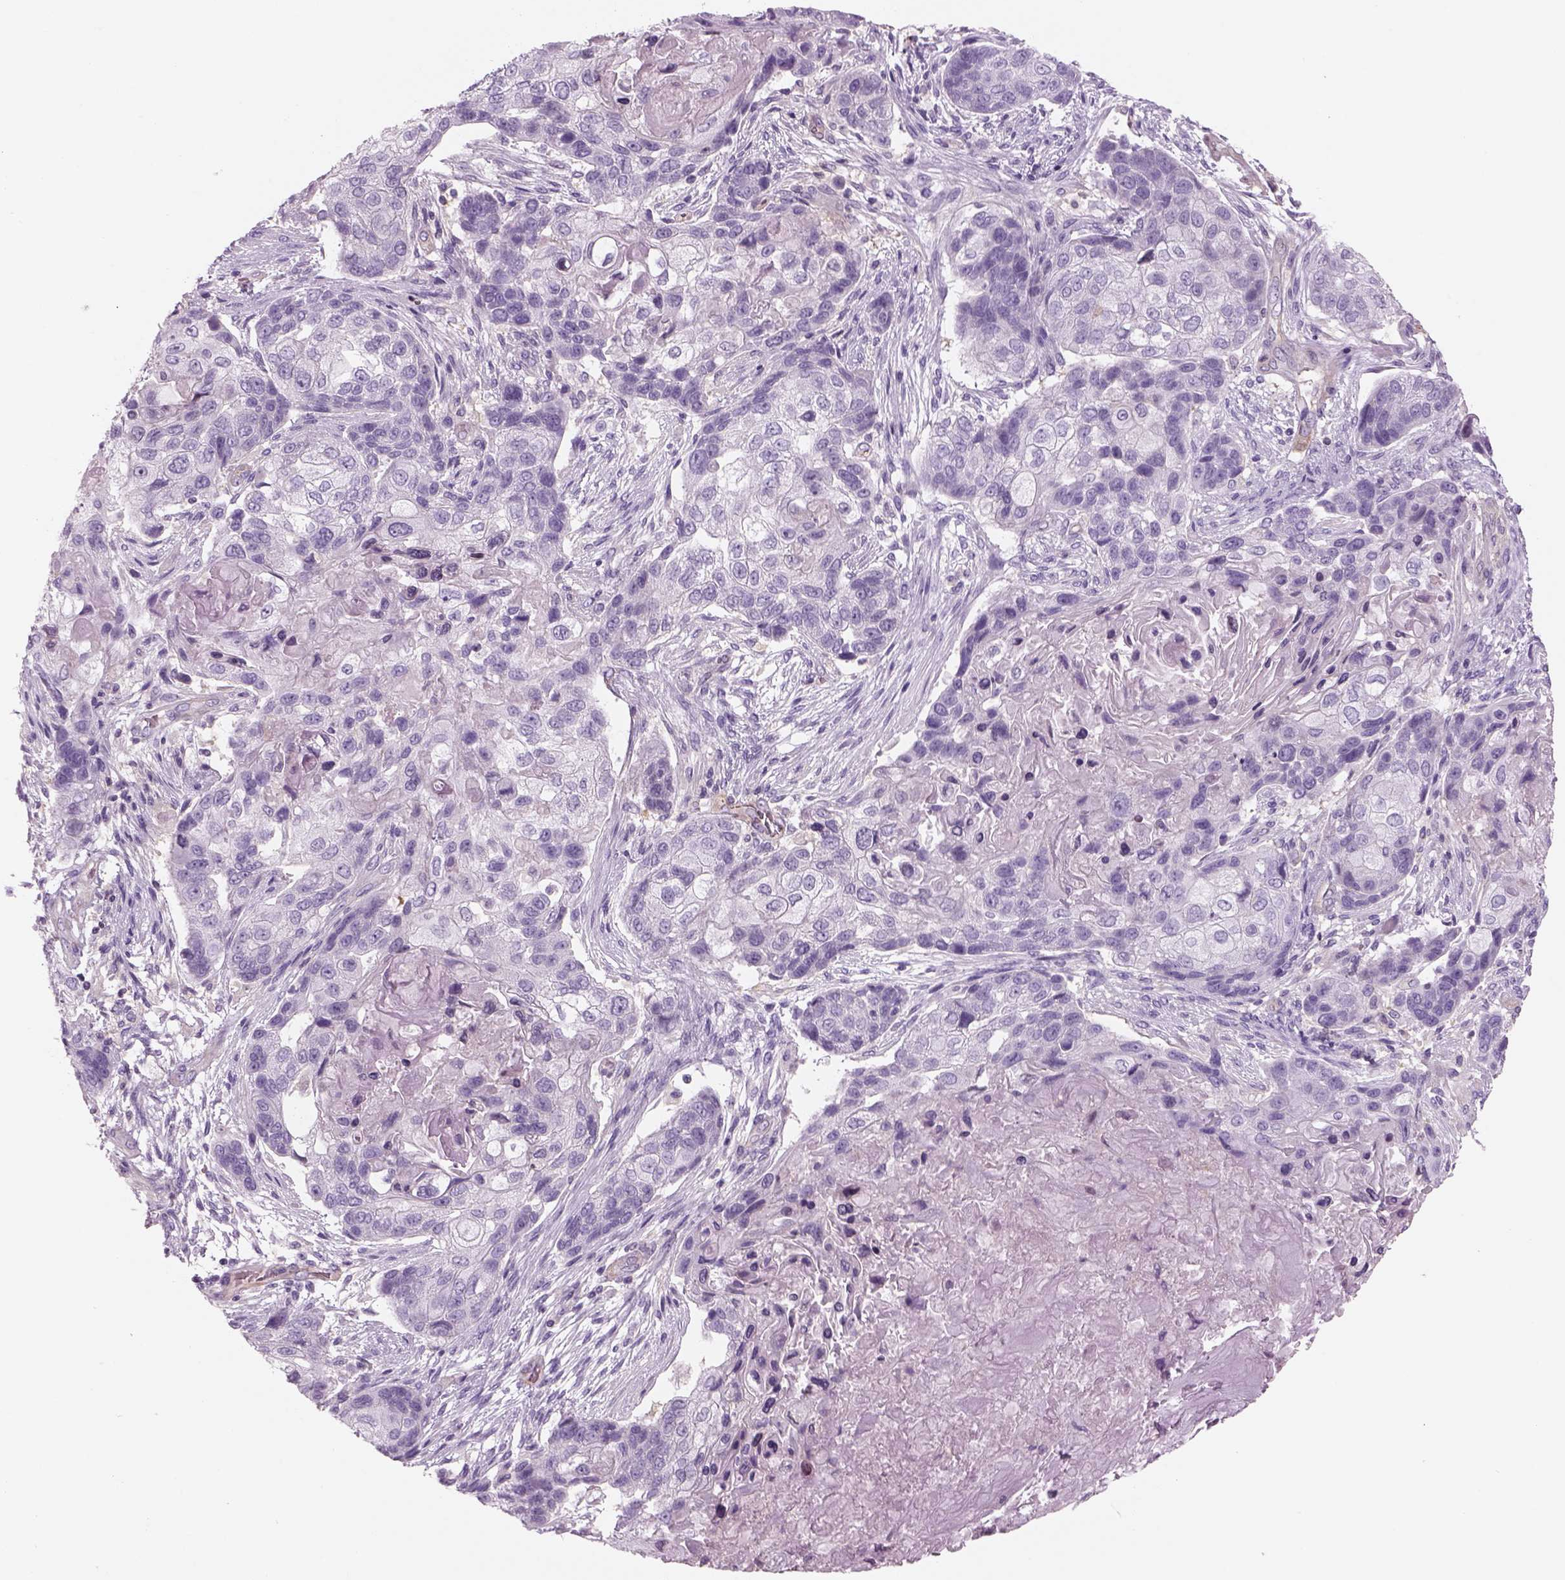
{"staining": {"intensity": "negative", "quantity": "none", "location": "none"}, "tissue": "lung cancer", "cell_type": "Tumor cells", "image_type": "cancer", "snomed": [{"axis": "morphology", "description": "Squamous cell carcinoma, NOS"}, {"axis": "topography", "description": "Lung"}], "caption": "Immunohistochemistry image of squamous cell carcinoma (lung) stained for a protein (brown), which exhibits no staining in tumor cells.", "gene": "SLC1A7", "patient": {"sex": "male", "age": 69}}